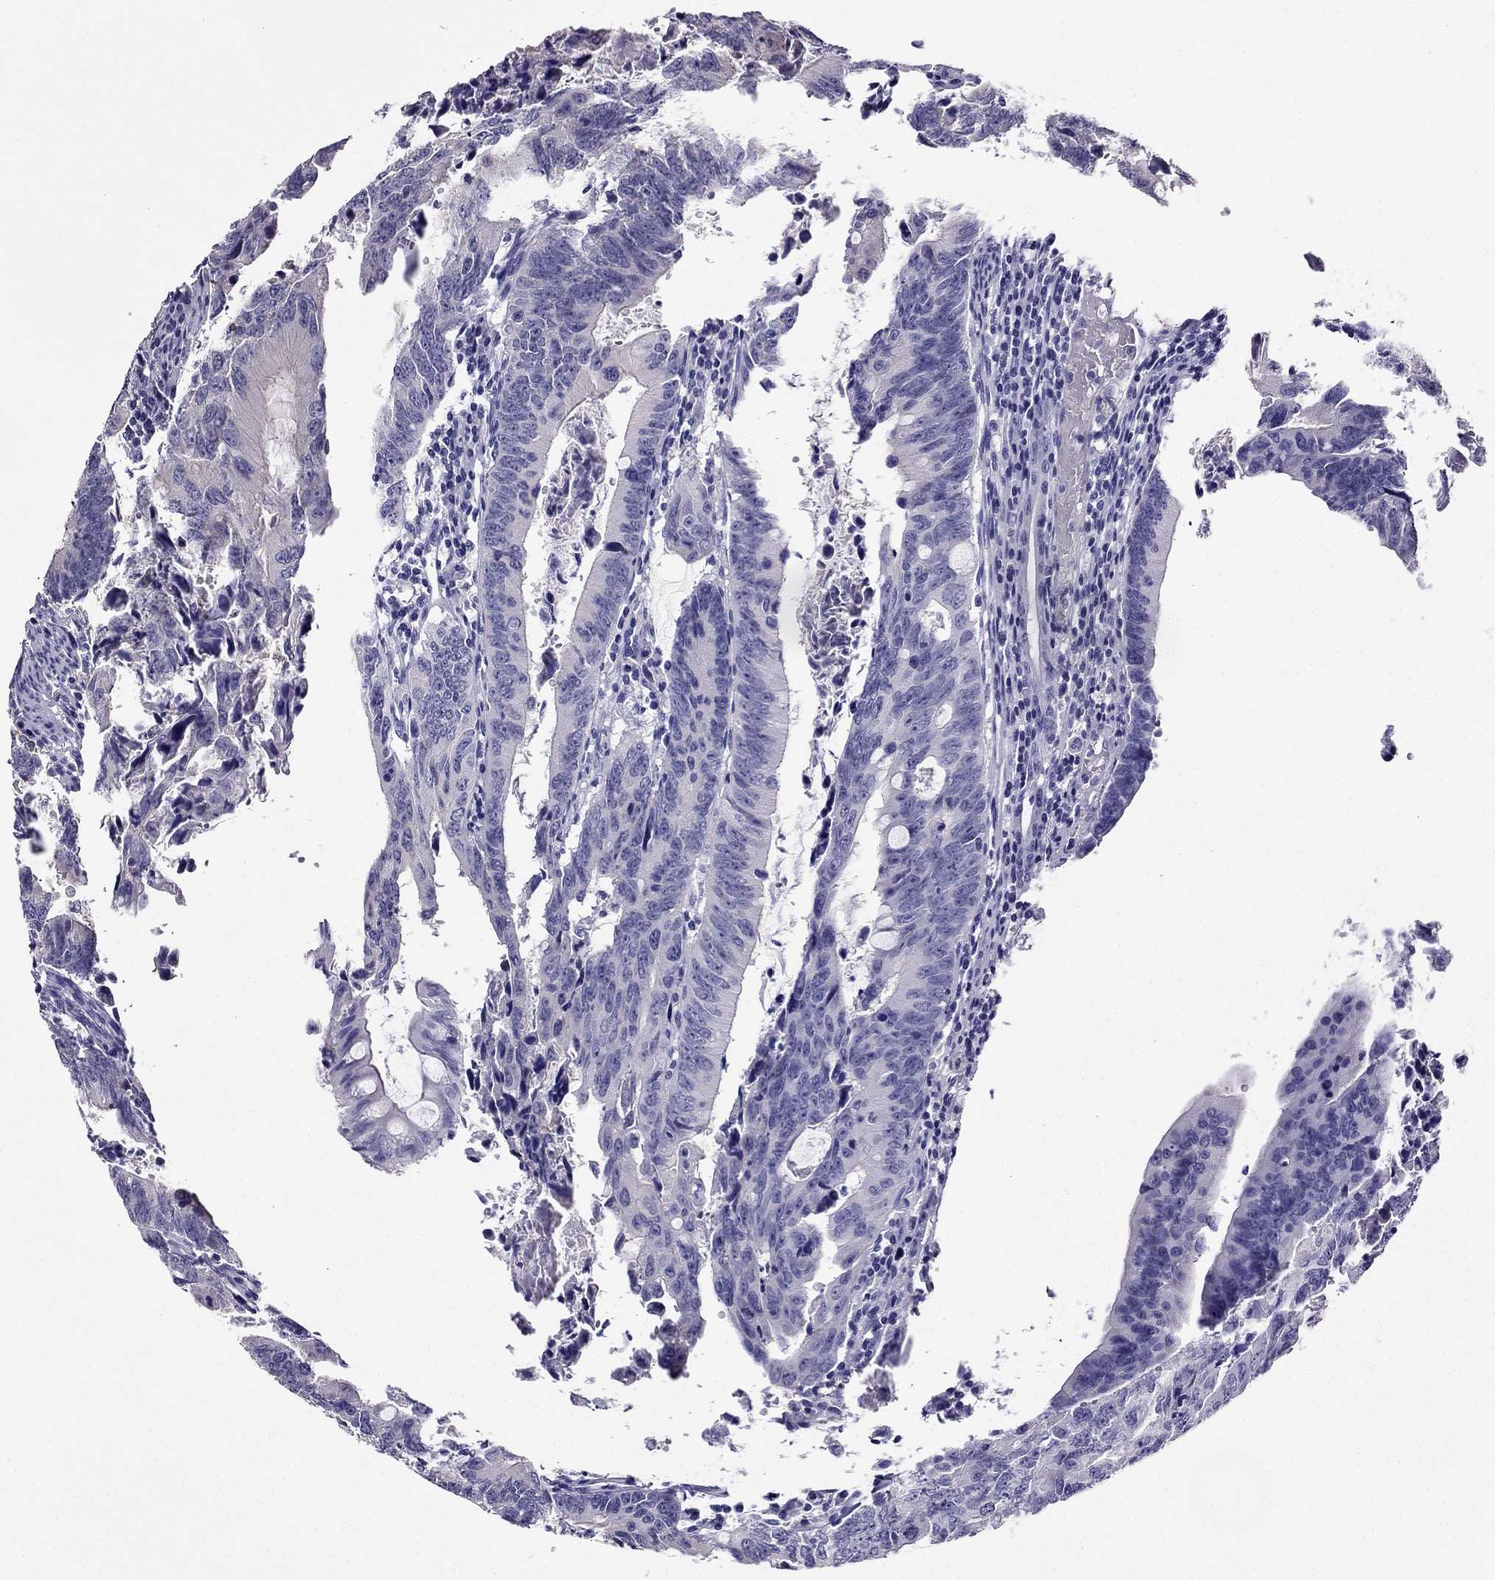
{"staining": {"intensity": "negative", "quantity": "none", "location": "none"}, "tissue": "colorectal cancer", "cell_type": "Tumor cells", "image_type": "cancer", "snomed": [{"axis": "morphology", "description": "Adenocarcinoma, NOS"}, {"axis": "topography", "description": "Colon"}], "caption": "Immunohistochemical staining of colorectal adenocarcinoma shows no significant positivity in tumor cells. (DAB IHC with hematoxylin counter stain).", "gene": "KCNJ10", "patient": {"sex": "female", "age": 87}}